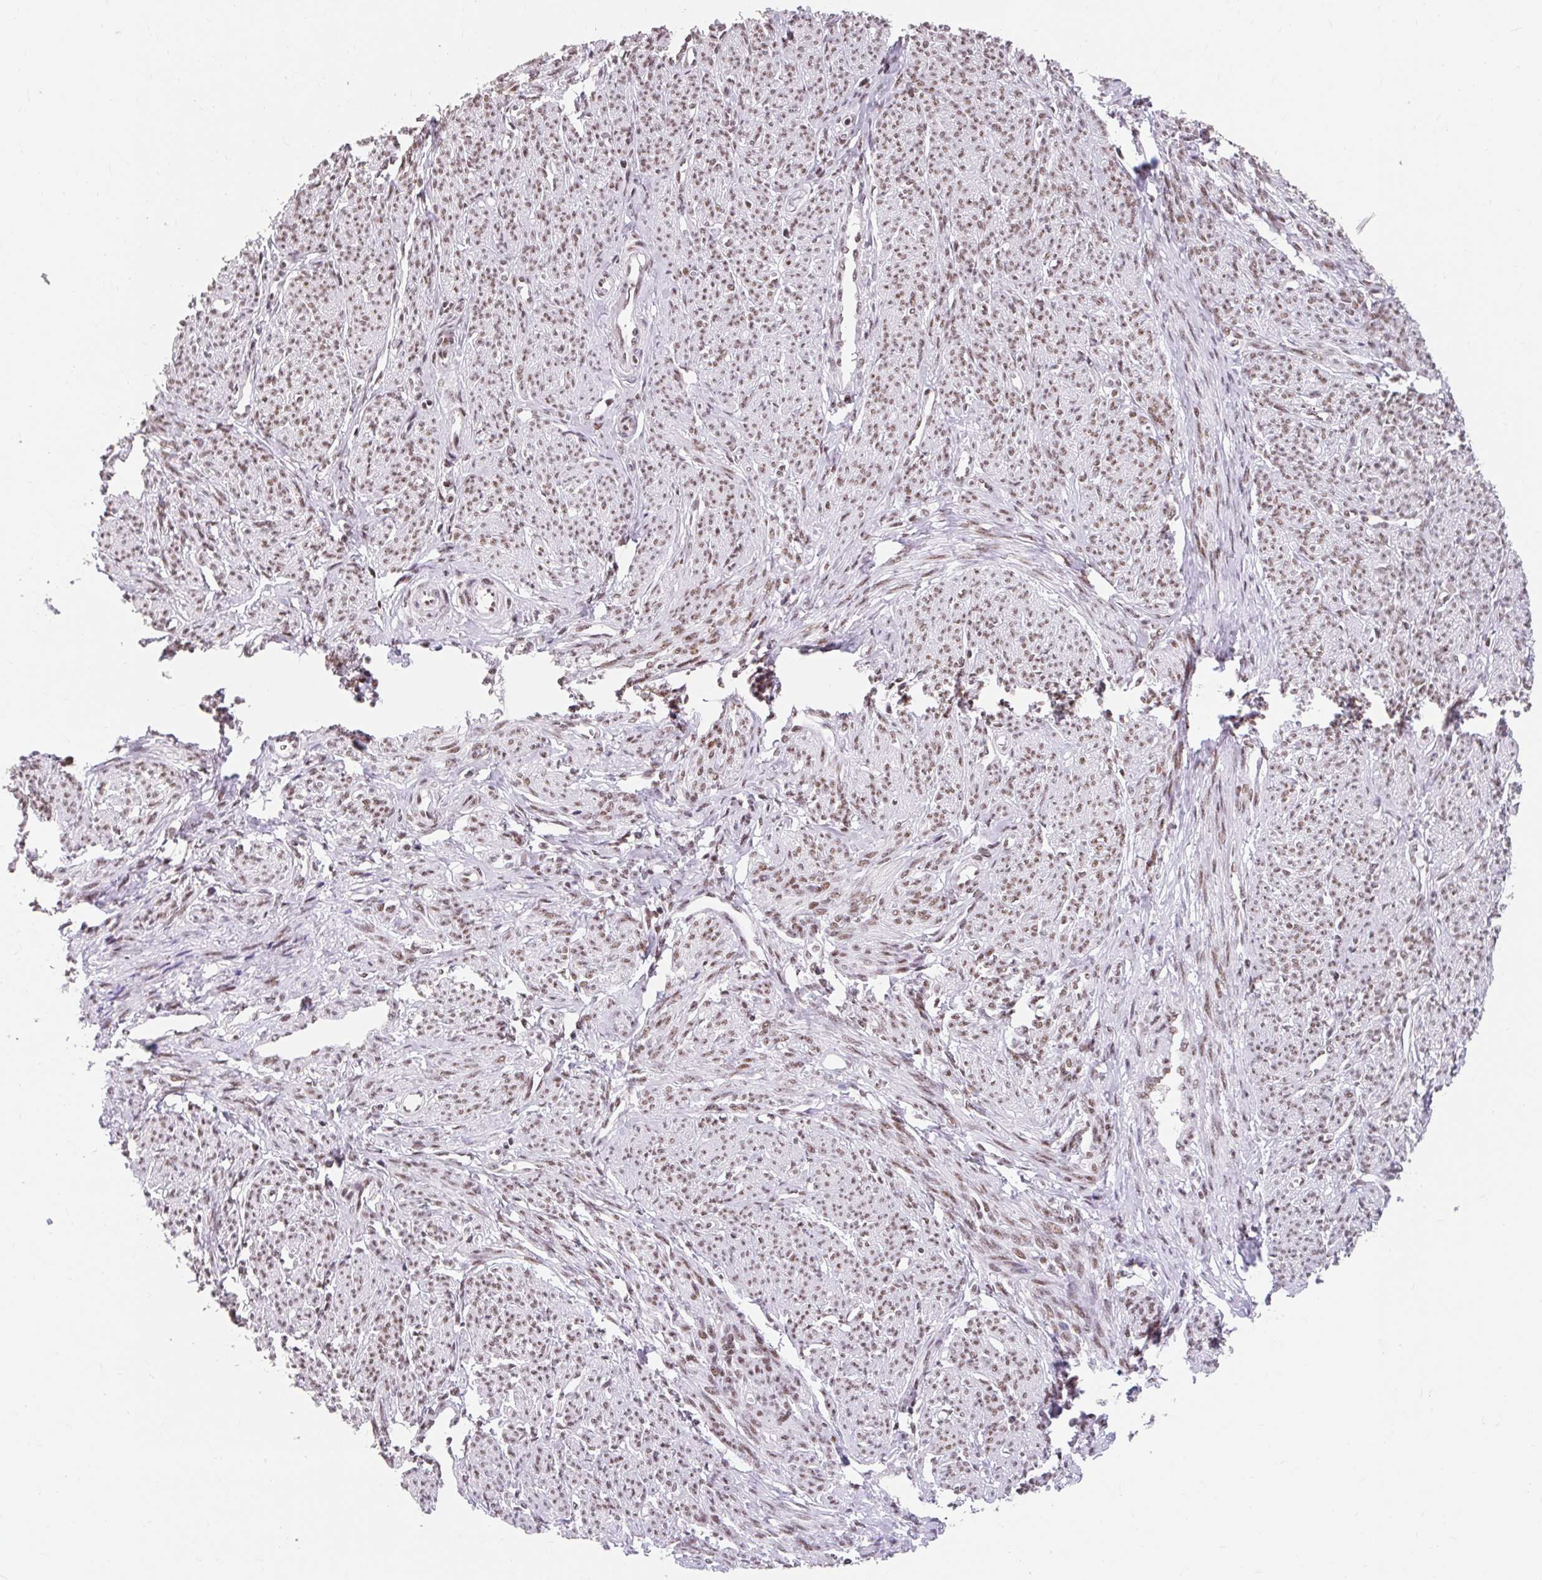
{"staining": {"intensity": "moderate", "quantity": ">75%", "location": "nuclear"}, "tissue": "smooth muscle", "cell_type": "Smooth muscle cells", "image_type": "normal", "snomed": [{"axis": "morphology", "description": "Normal tissue, NOS"}, {"axis": "topography", "description": "Smooth muscle"}], "caption": "A brown stain shows moderate nuclear positivity of a protein in smooth muscle cells of normal human smooth muscle. The staining was performed using DAB, with brown indicating positive protein expression. Nuclei are stained blue with hematoxylin.", "gene": "SRSF10", "patient": {"sex": "female", "age": 65}}